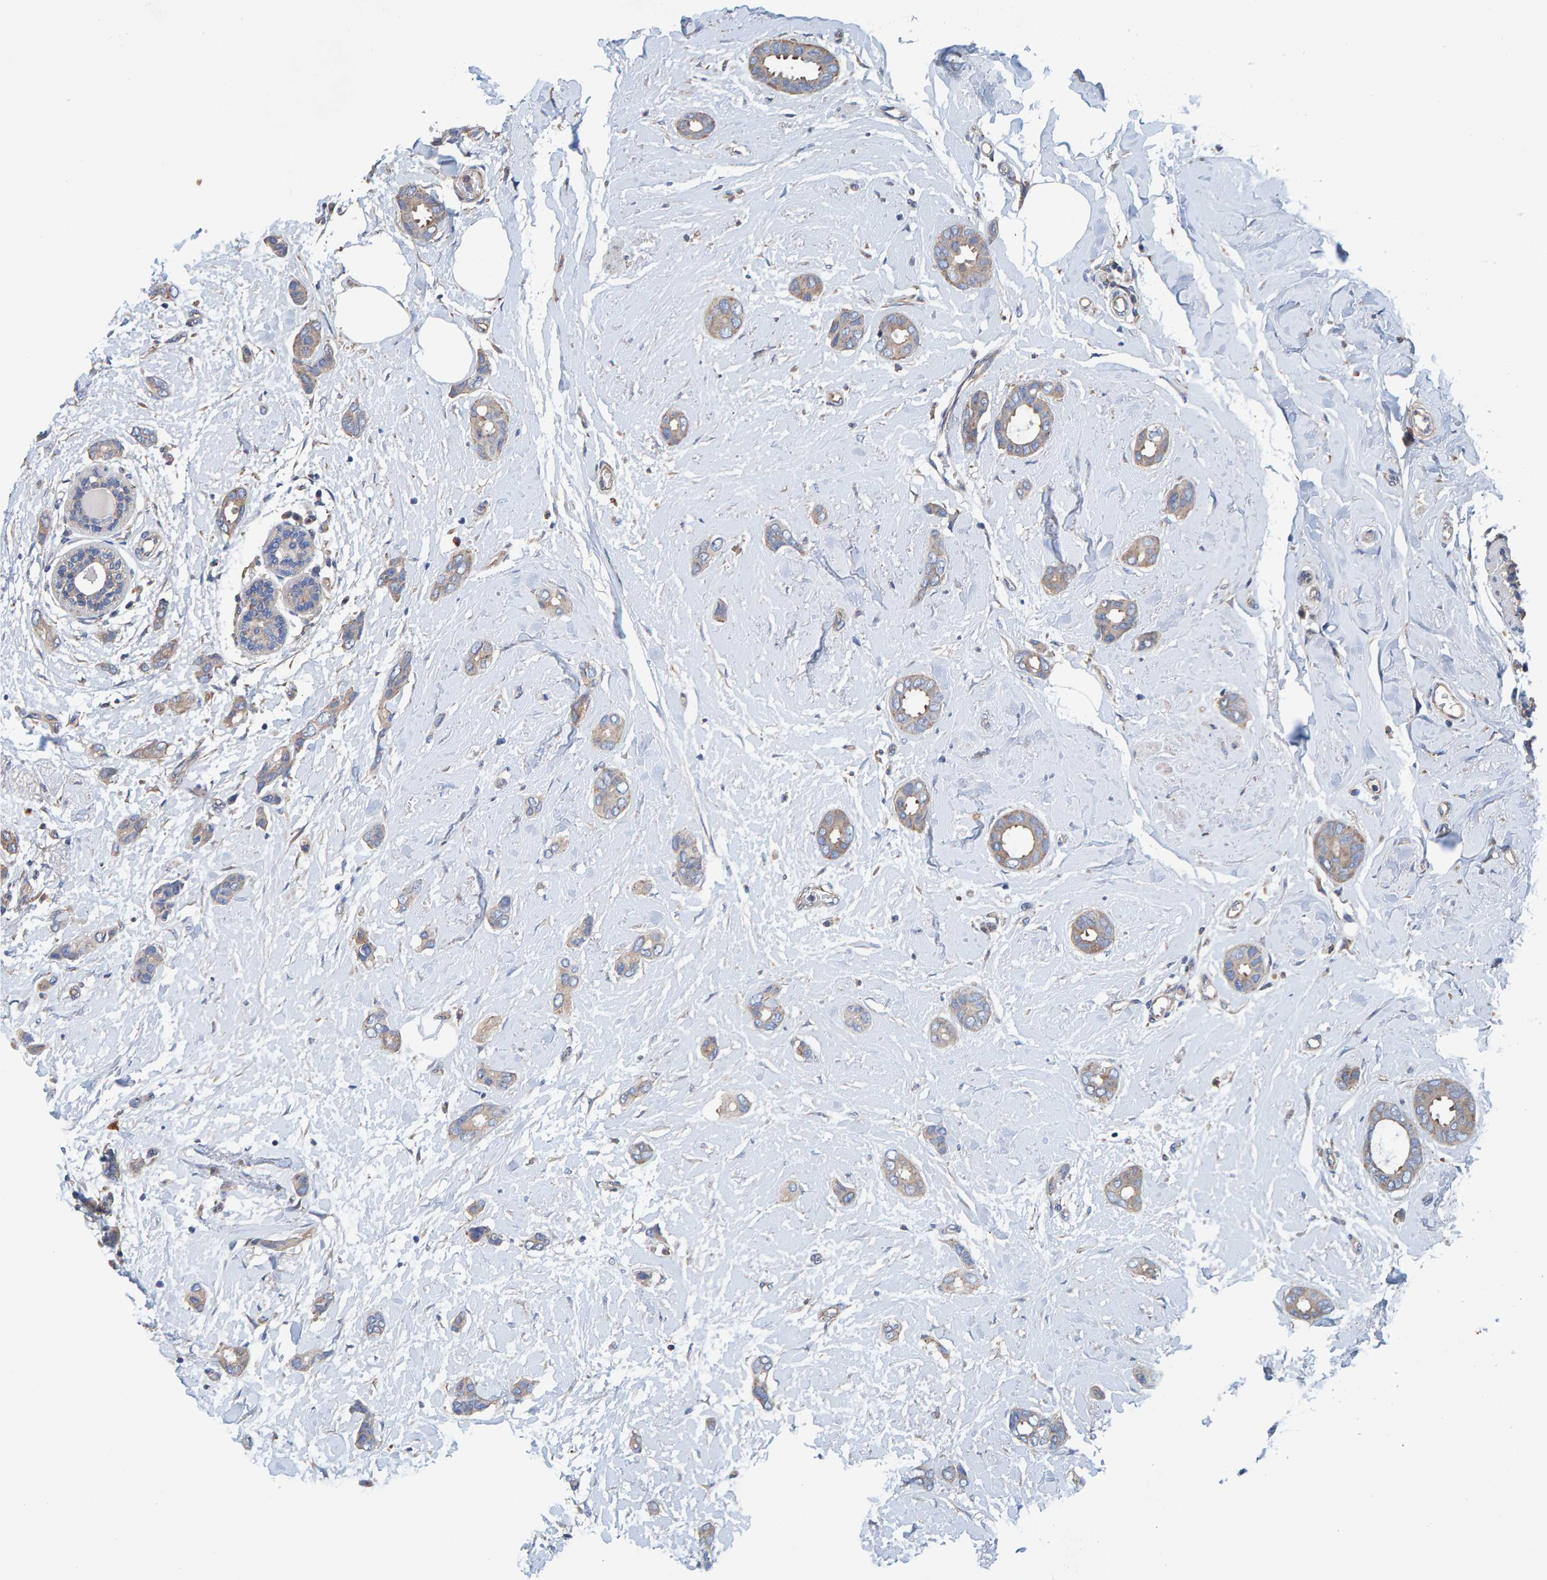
{"staining": {"intensity": "weak", "quantity": ">75%", "location": "cytoplasmic/membranous"}, "tissue": "breast cancer", "cell_type": "Tumor cells", "image_type": "cancer", "snomed": [{"axis": "morphology", "description": "Duct carcinoma"}, {"axis": "topography", "description": "Breast"}], "caption": "Immunohistochemical staining of breast invasive ductal carcinoma demonstrates low levels of weak cytoplasmic/membranous staining in about >75% of tumor cells.", "gene": "MKLN1", "patient": {"sex": "female", "age": 55}}